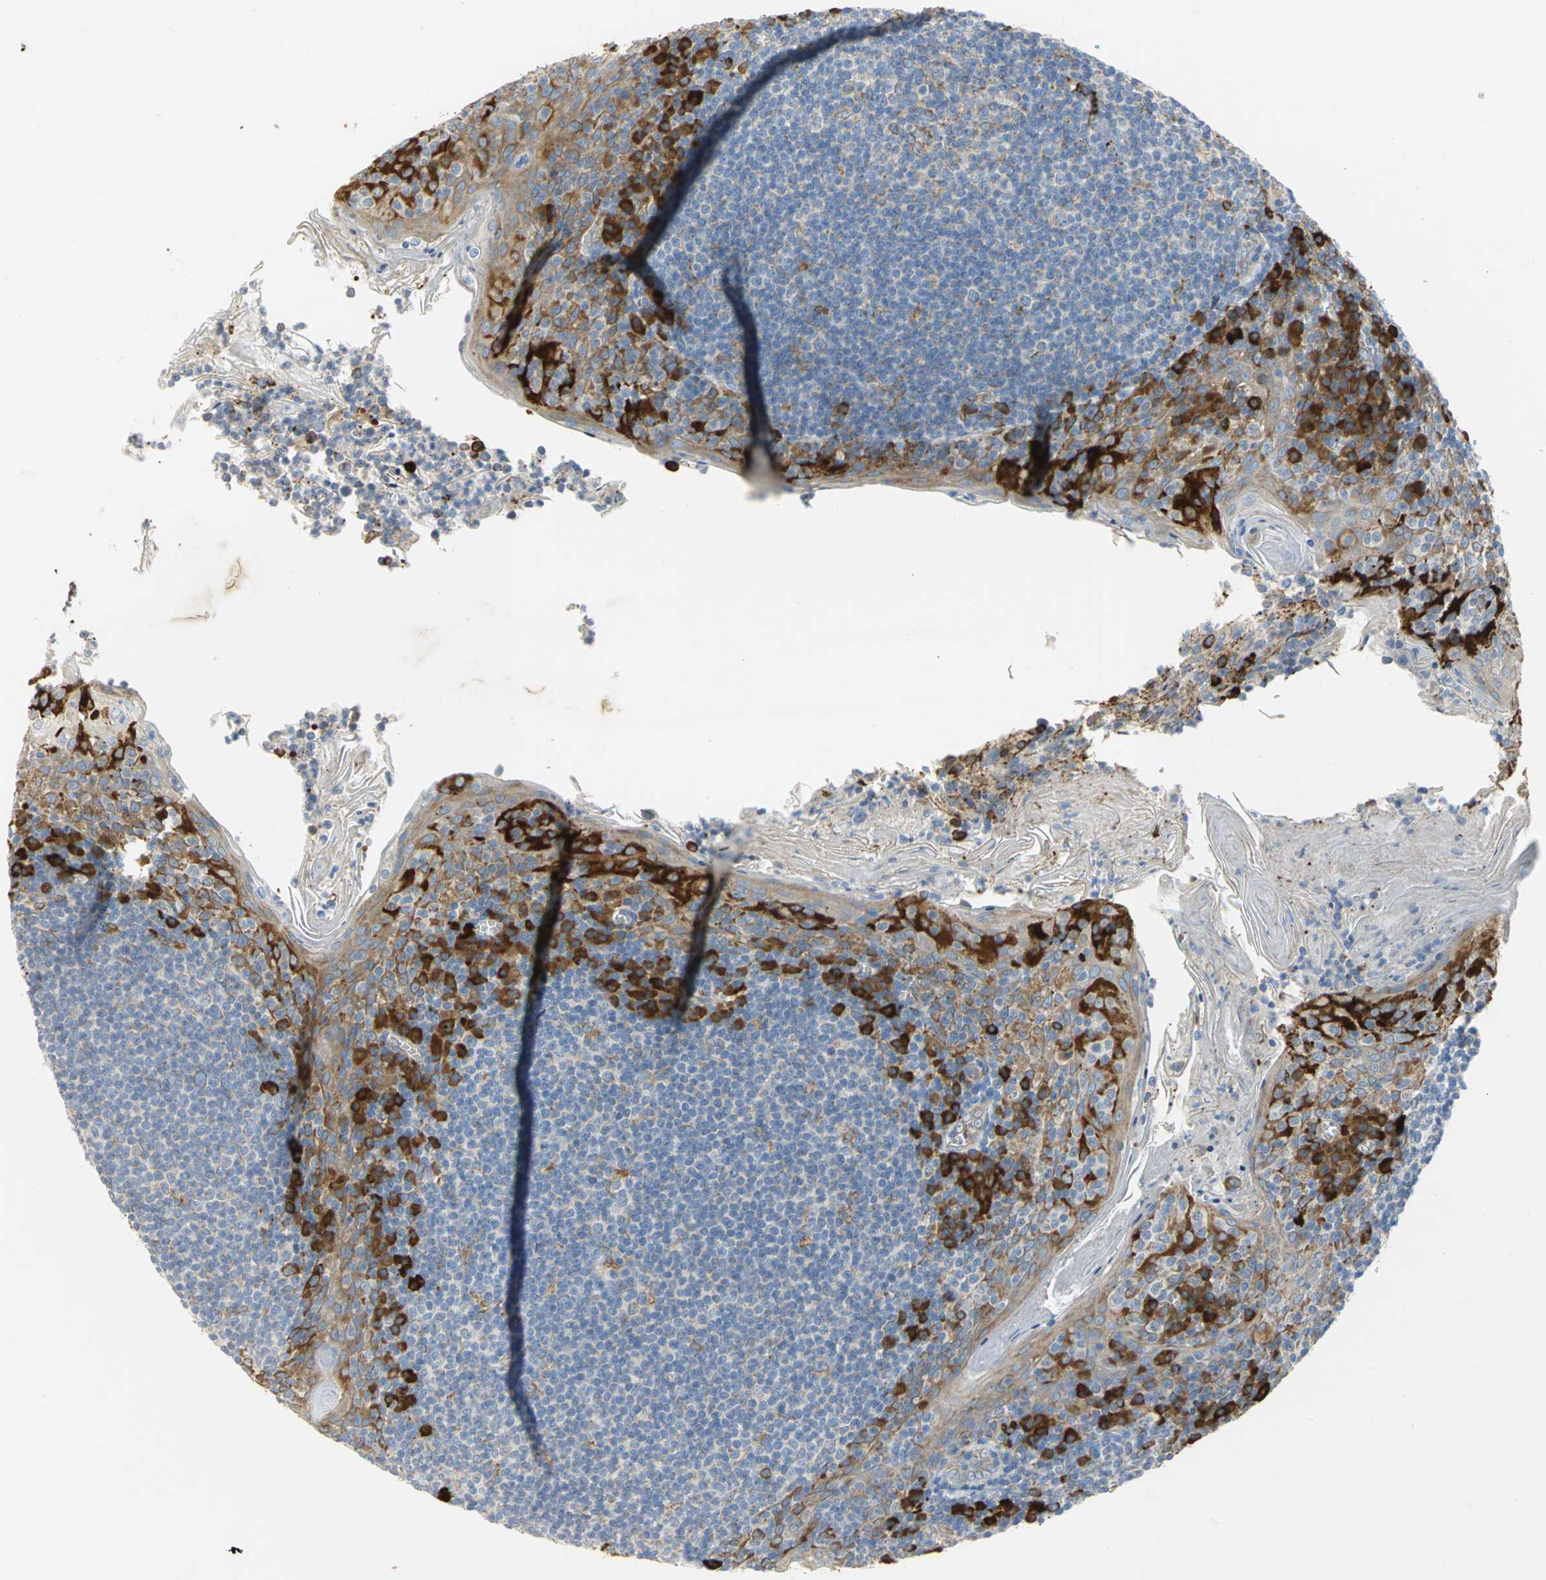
{"staining": {"intensity": "strong", "quantity": "<25%", "location": "cytoplasmic/membranous"}, "tissue": "tonsil", "cell_type": "Germinal center cells", "image_type": "normal", "snomed": [{"axis": "morphology", "description": "Normal tissue, NOS"}, {"axis": "topography", "description": "Tonsil"}], "caption": "Benign tonsil reveals strong cytoplasmic/membranous positivity in about <25% of germinal center cells, visualized by immunohistochemistry.", "gene": "TULP4", "patient": {"sex": "male", "age": 31}}